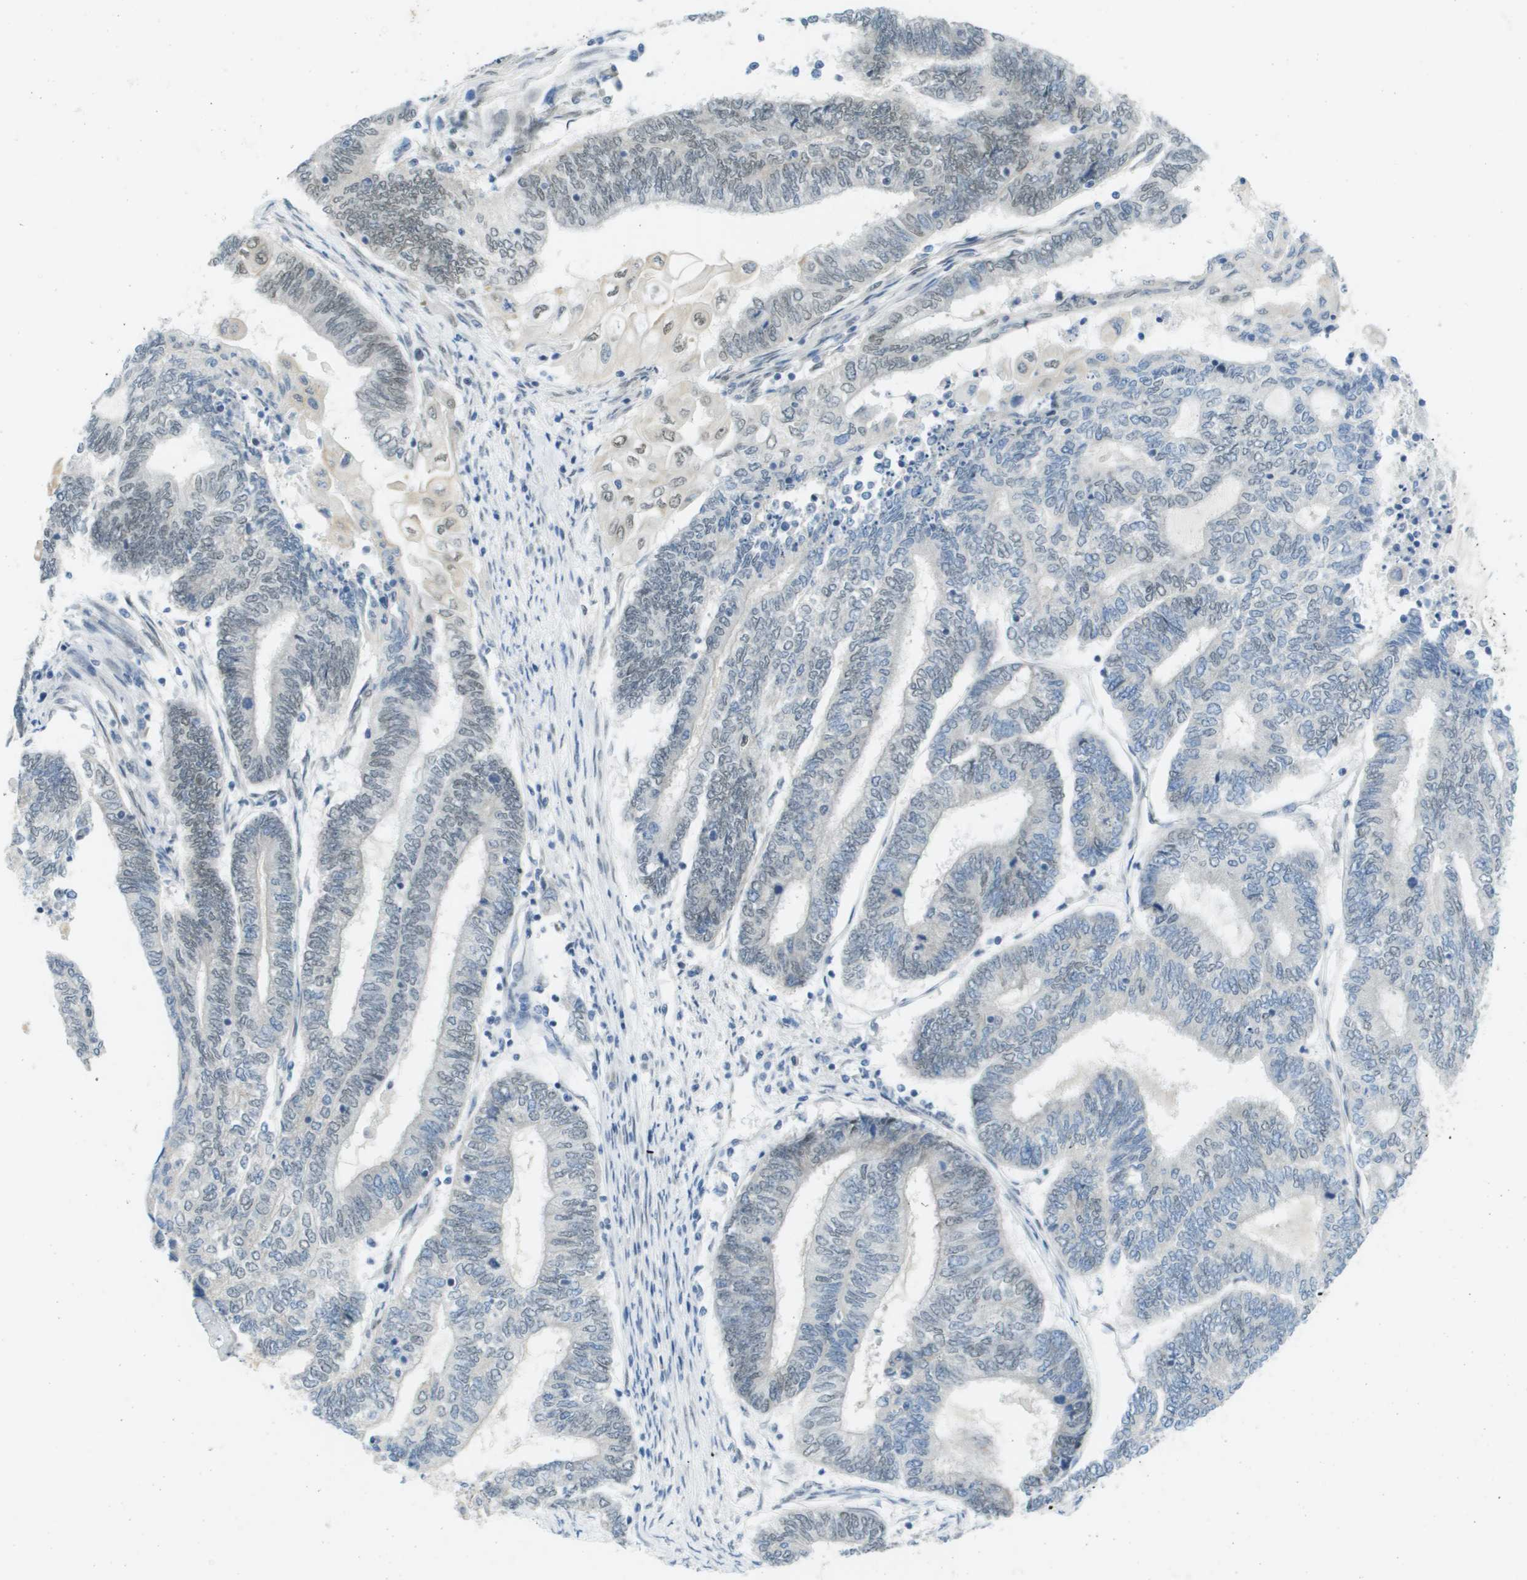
{"staining": {"intensity": "weak", "quantity": "<25%", "location": "nuclear"}, "tissue": "endometrial cancer", "cell_type": "Tumor cells", "image_type": "cancer", "snomed": [{"axis": "morphology", "description": "Adenocarcinoma, NOS"}, {"axis": "topography", "description": "Uterus"}, {"axis": "topography", "description": "Endometrium"}], "caption": "A histopathology image of endometrial cancer (adenocarcinoma) stained for a protein shows no brown staining in tumor cells.", "gene": "ARID1B", "patient": {"sex": "female", "age": 70}}